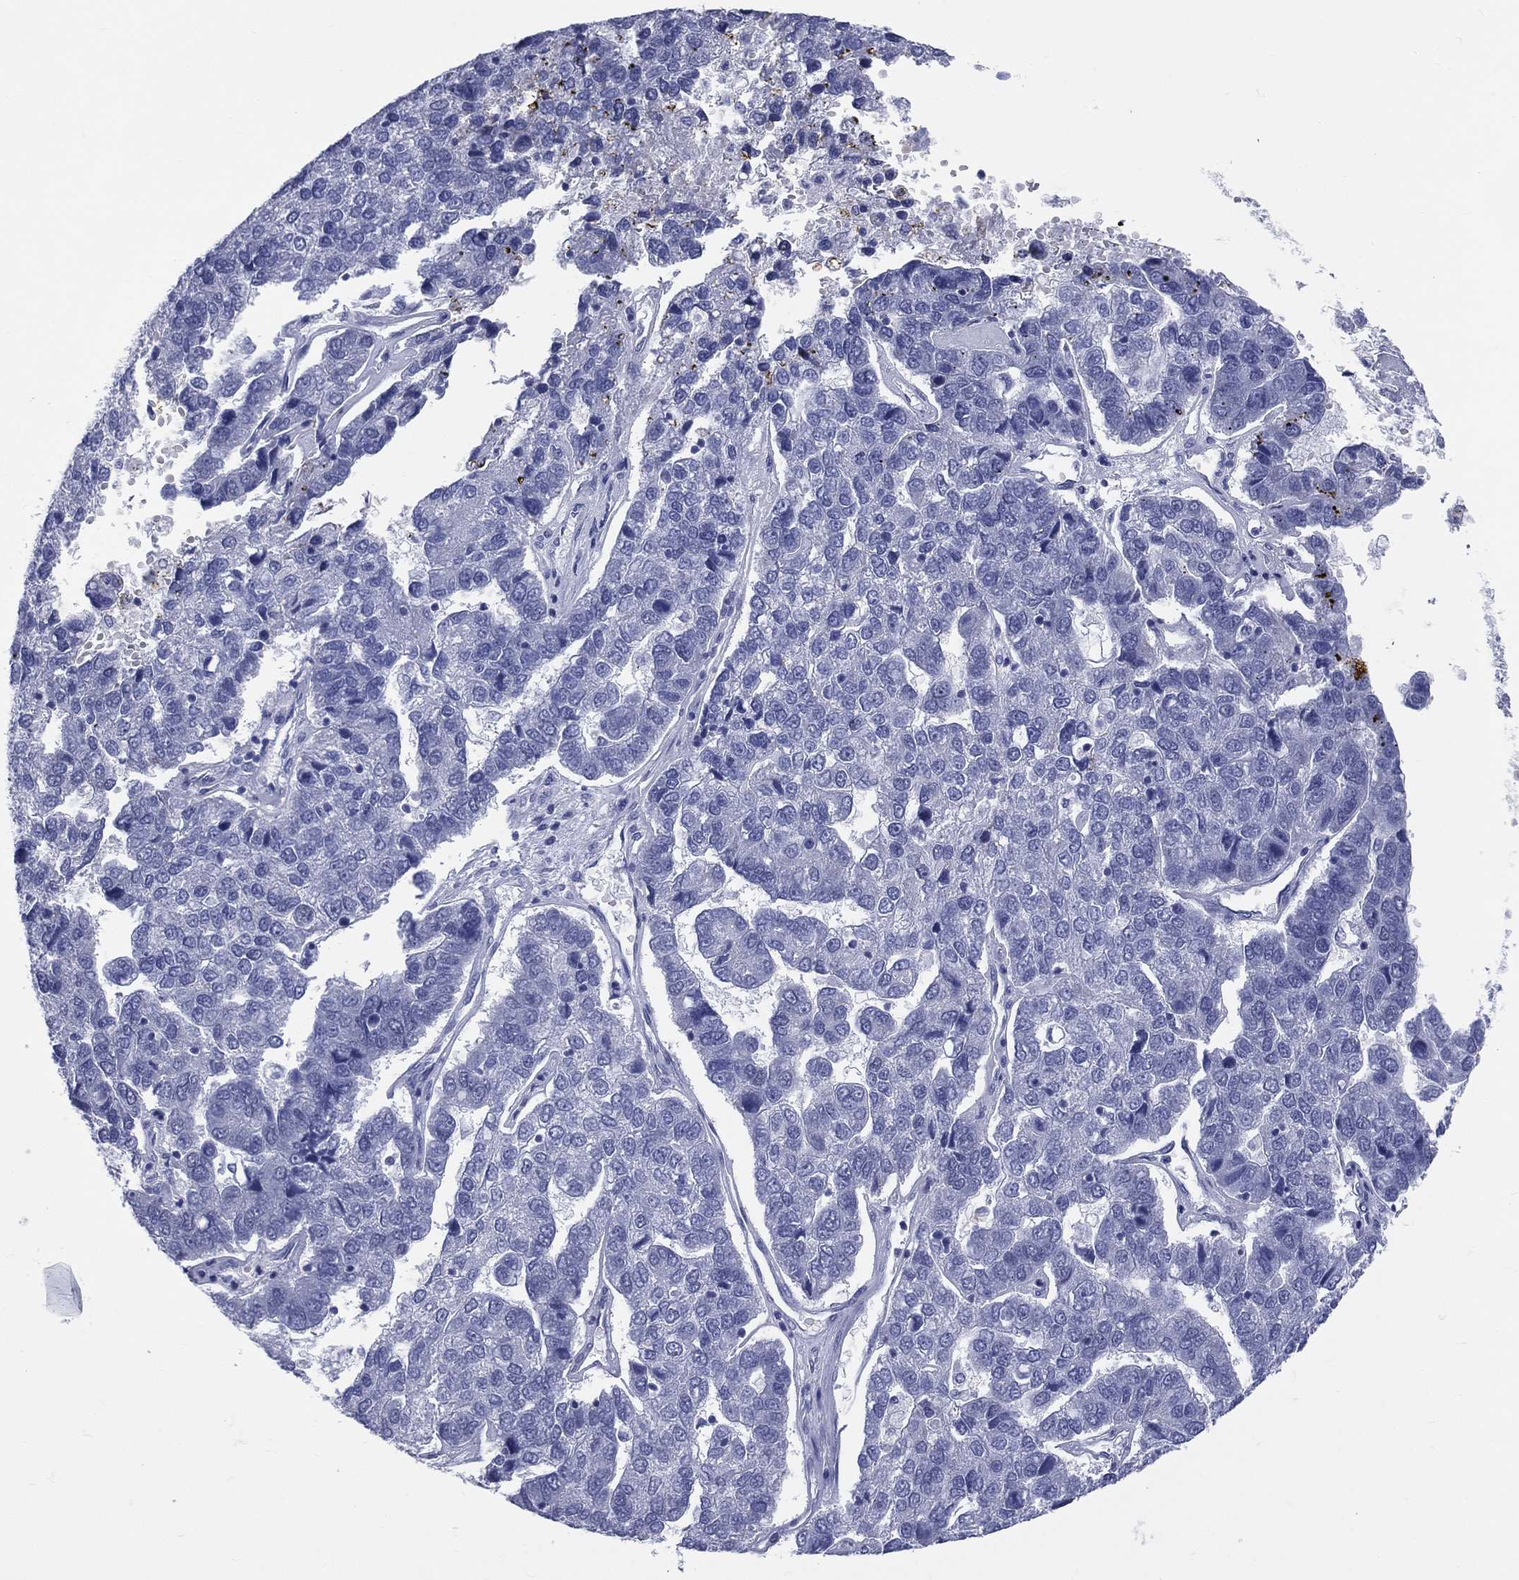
{"staining": {"intensity": "negative", "quantity": "none", "location": "none"}, "tissue": "pancreatic cancer", "cell_type": "Tumor cells", "image_type": "cancer", "snomed": [{"axis": "morphology", "description": "Adenocarcinoma, NOS"}, {"axis": "topography", "description": "Pancreas"}], "caption": "DAB (3,3'-diaminobenzidine) immunohistochemical staining of pancreatic adenocarcinoma shows no significant expression in tumor cells.", "gene": "MLLT10", "patient": {"sex": "female", "age": 61}}